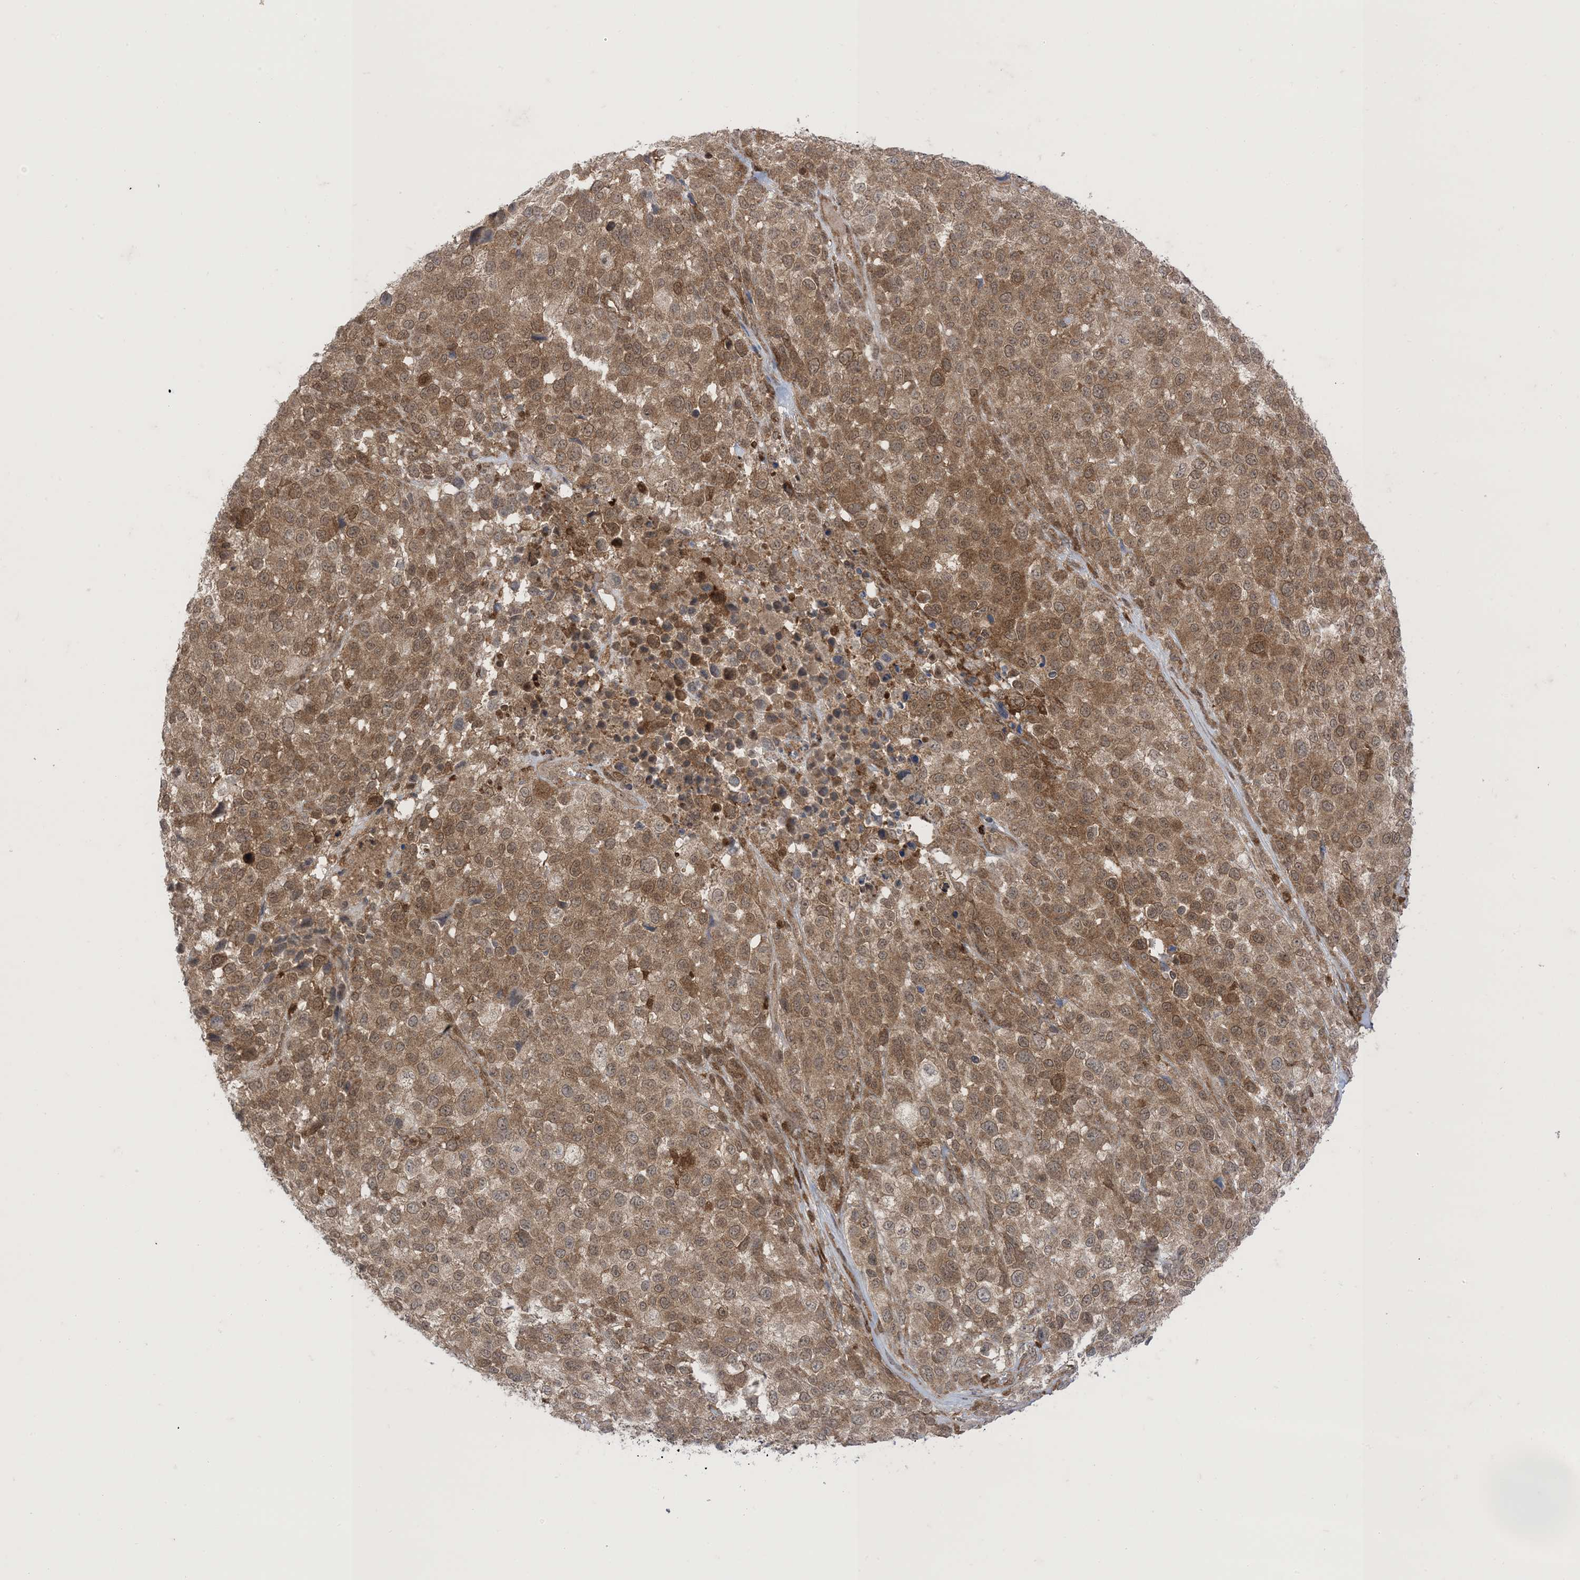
{"staining": {"intensity": "moderate", "quantity": ">75%", "location": "cytoplasmic/membranous"}, "tissue": "melanoma", "cell_type": "Tumor cells", "image_type": "cancer", "snomed": [{"axis": "morphology", "description": "Malignant melanoma, NOS"}, {"axis": "topography", "description": "Skin of trunk"}], "caption": "A brown stain labels moderate cytoplasmic/membranous expression of a protein in human melanoma tumor cells.", "gene": "PTPA", "patient": {"sex": "male", "age": 71}}